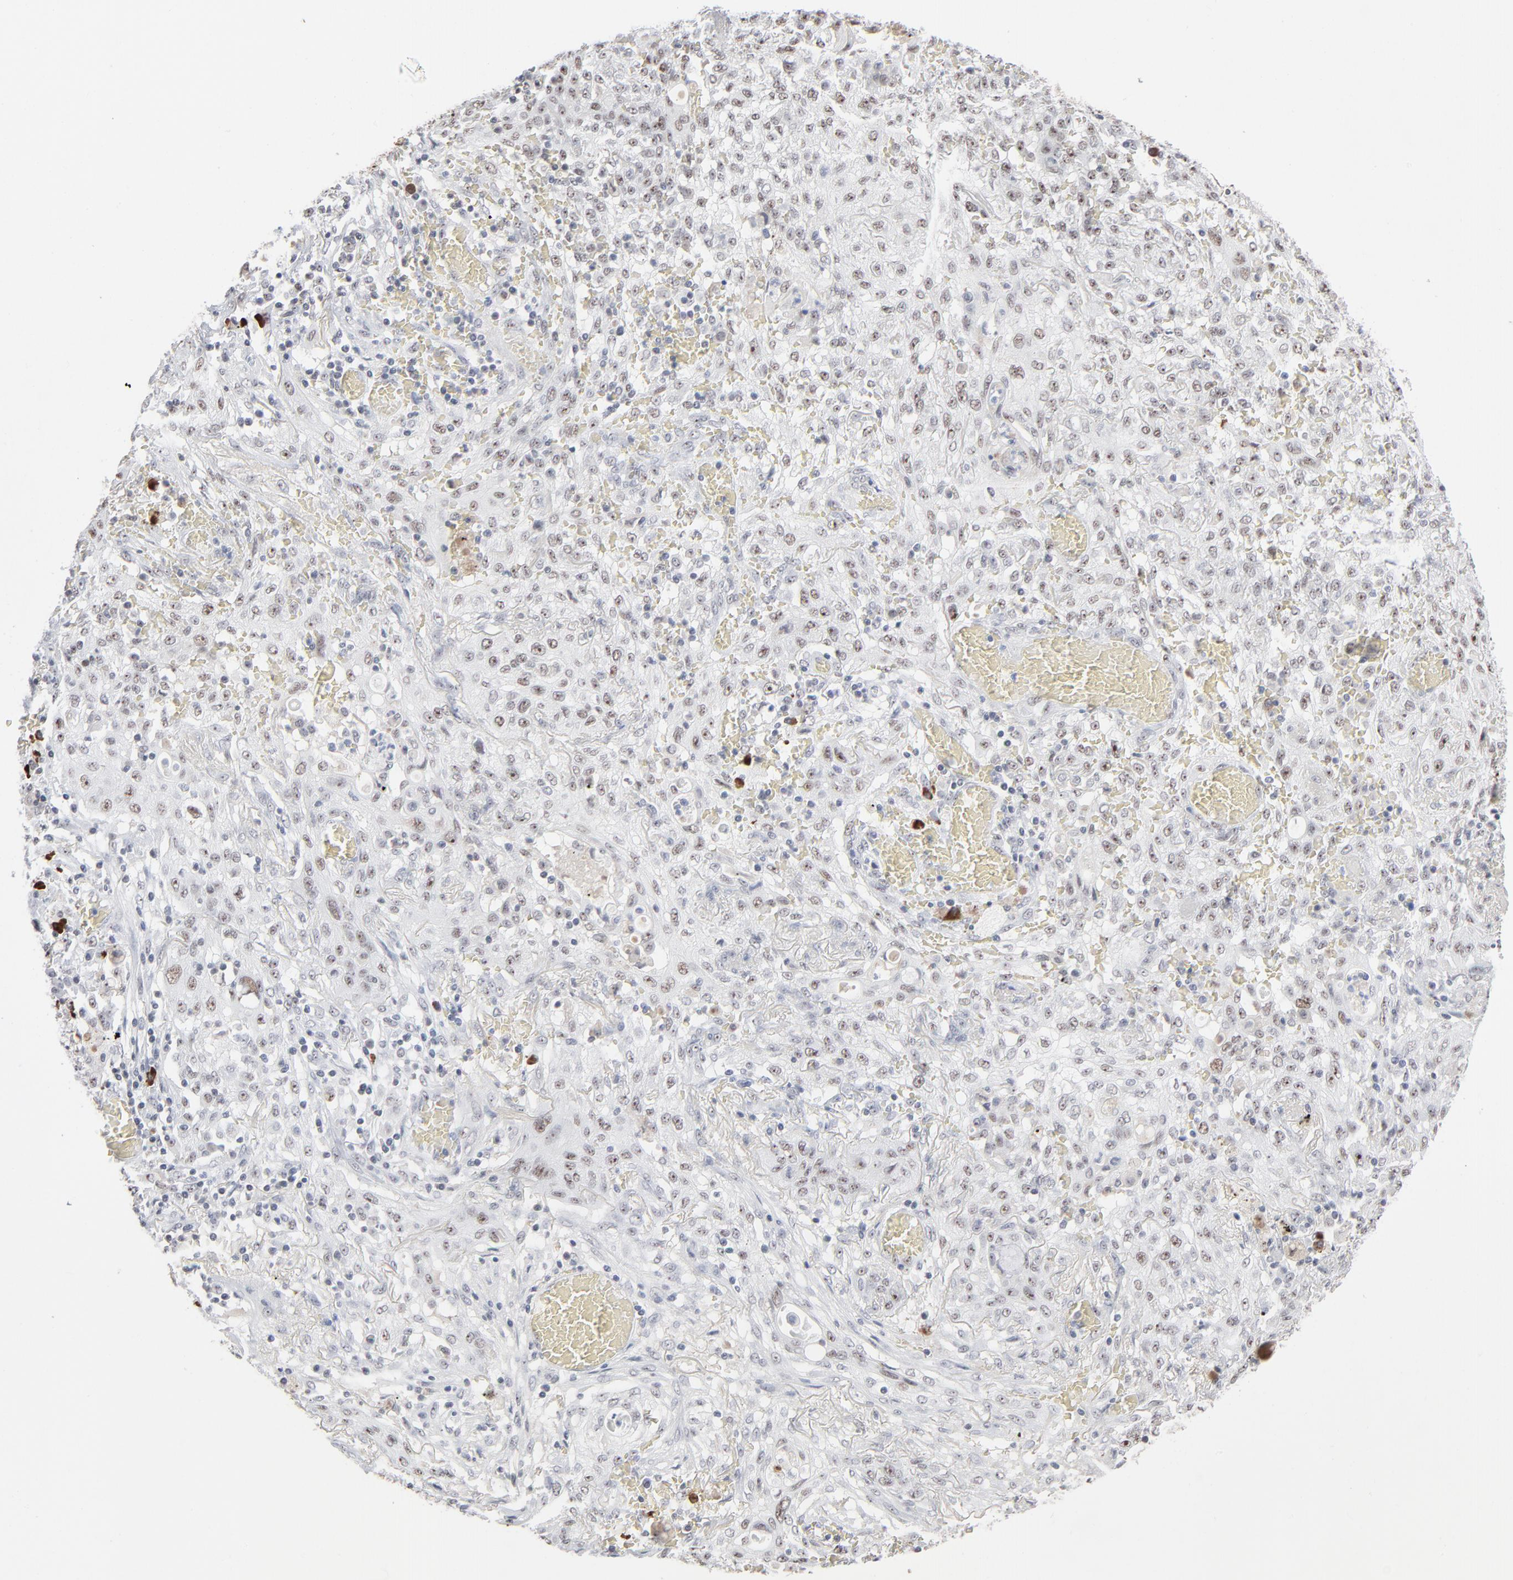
{"staining": {"intensity": "weak", "quantity": ">75%", "location": "nuclear"}, "tissue": "lung cancer", "cell_type": "Tumor cells", "image_type": "cancer", "snomed": [{"axis": "morphology", "description": "Squamous cell carcinoma, NOS"}, {"axis": "topography", "description": "Lung"}], "caption": "This image reveals immunohistochemistry (IHC) staining of lung cancer (squamous cell carcinoma), with low weak nuclear expression in approximately >75% of tumor cells.", "gene": "MPHOSPH6", "patient": {"sex": "female", "age": 47}}